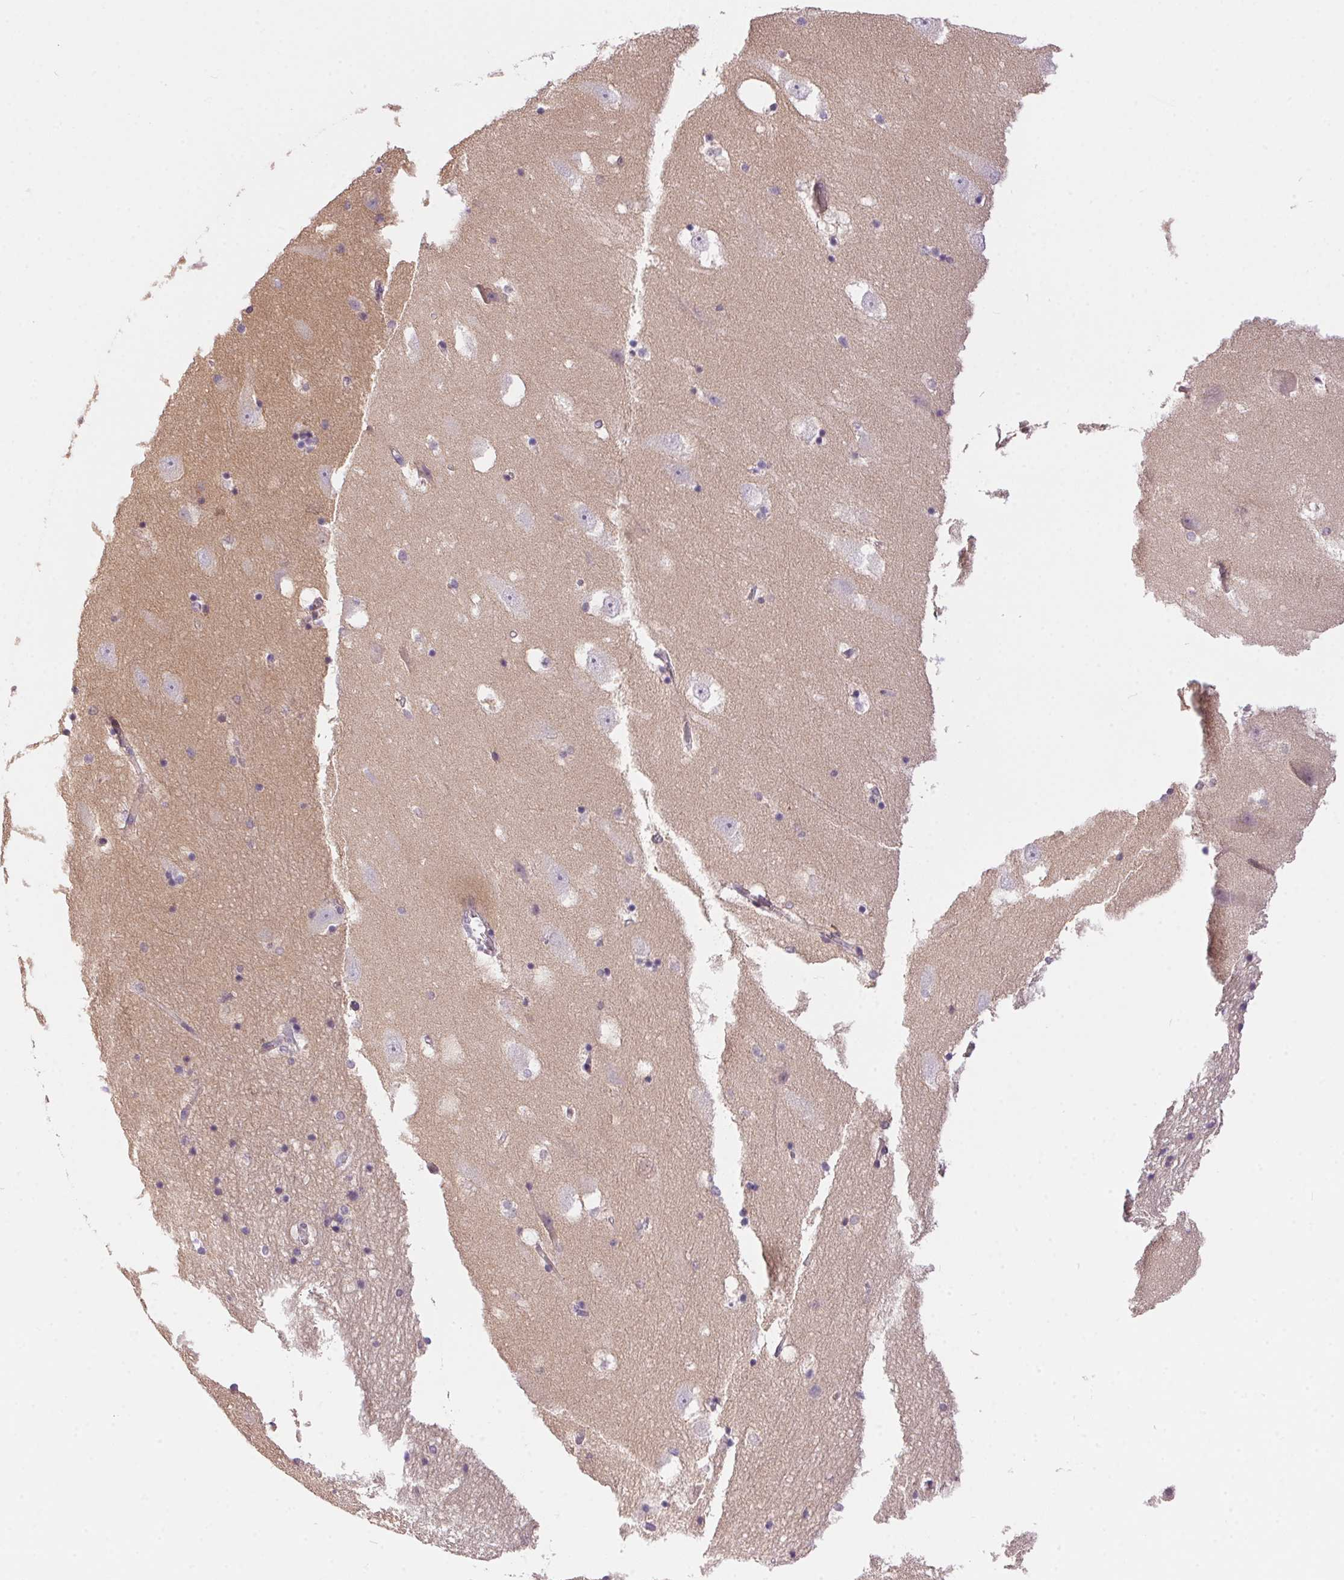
{"staining": {"intensity": "negative", "quantity": "none", "location": "none"}, "tissue": "hippocampus", "cell_type": "Glial cells", "image_type": "normal", "snomed": [{"axis": "morphology", "description": "Normal tissue, NOS"}, {"axis": "topography", "description": "Hippocampus"}], "caption": "Benign hippocampus was stained to show a protein in brown. There is no significant expression in glial cells. The staining was performed using DAB to visualize the protein expression in brown, while the nuclei were stained in blue with hematoxylin (Magnification: 20x).", "gene": "UNC13B", "patient": {"sex": "male", "age": 58}}